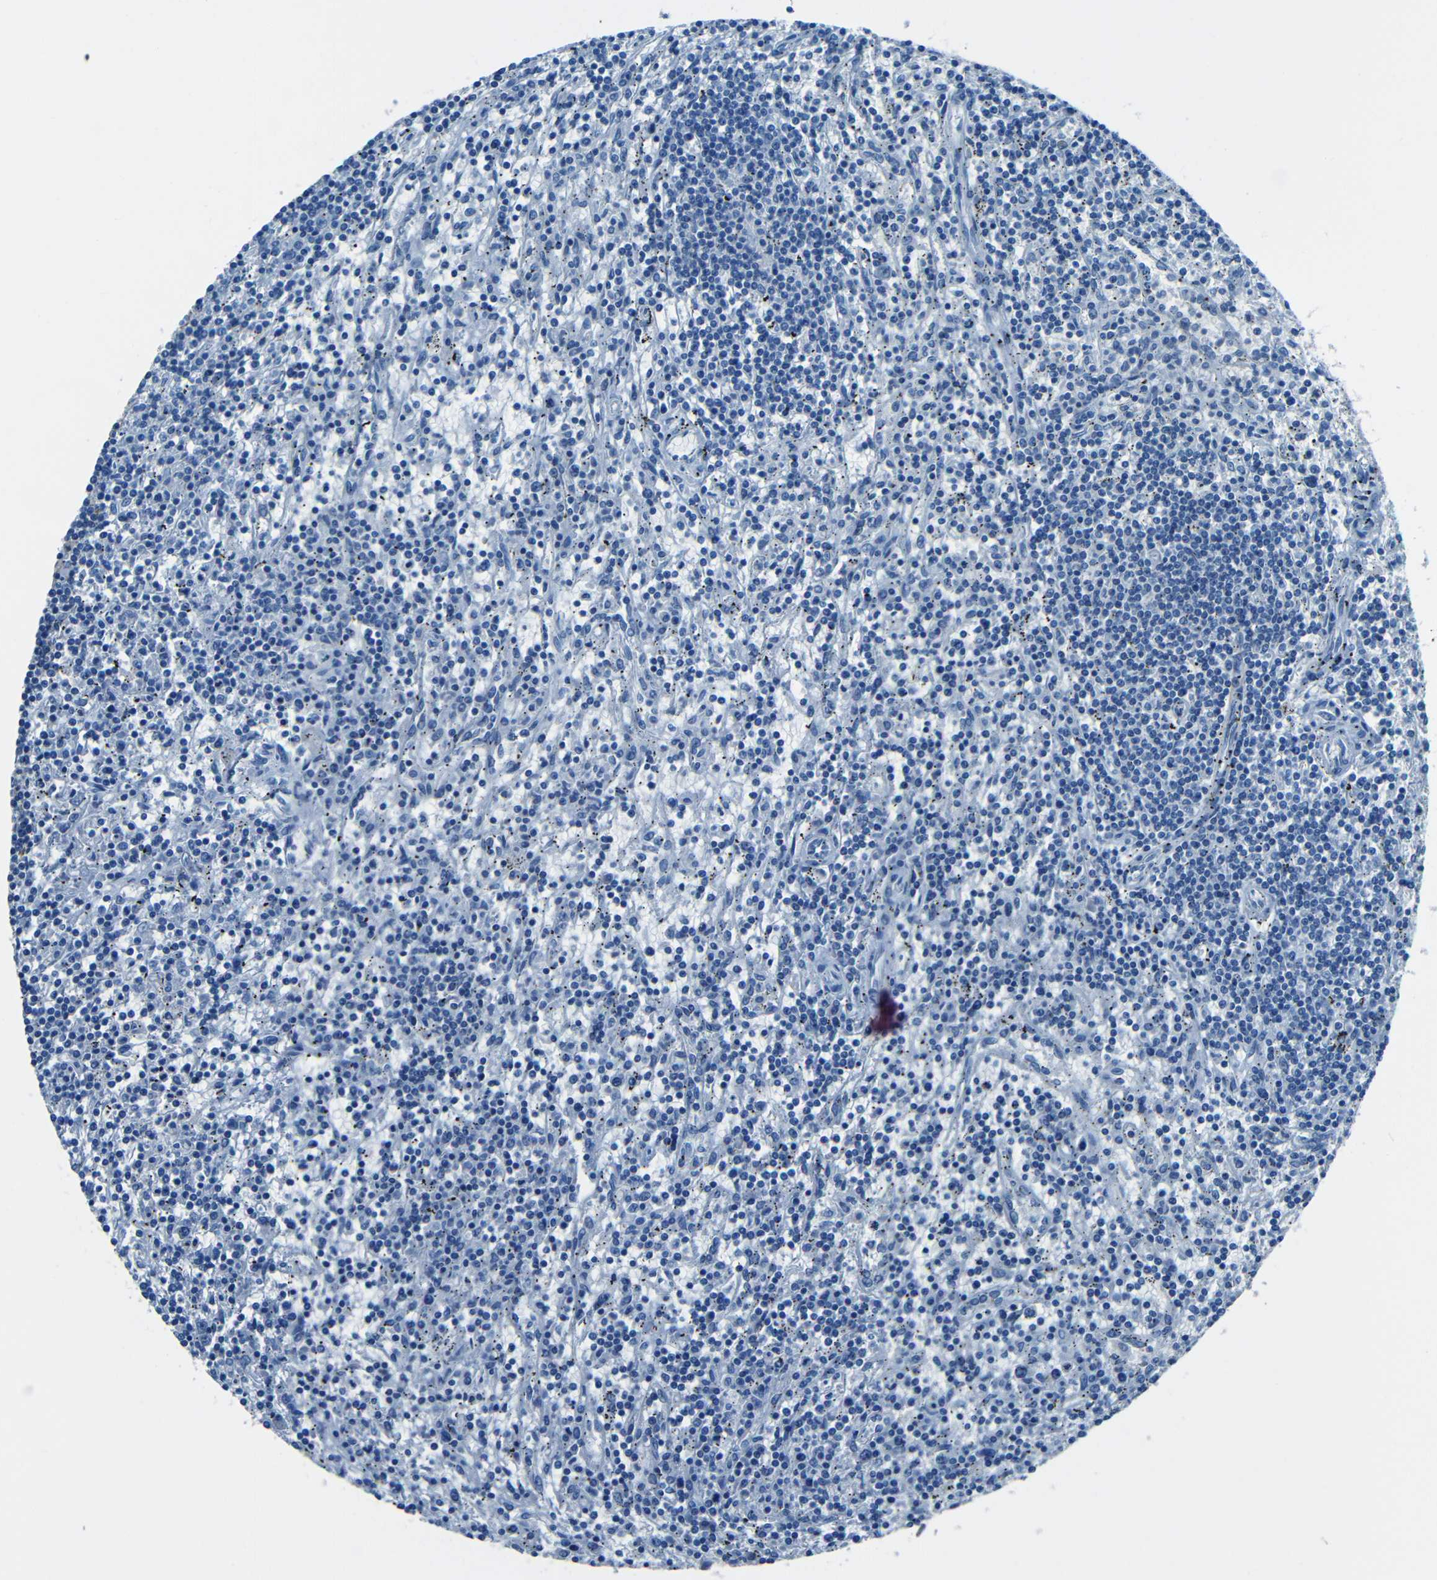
{"staining": {"intensity": "negative", "quantity": "none", "location": "none"}, "tissue": "lymphoma", "cell_type": "Tumor cells", "image_type": "cancer", "snomed": [{"axis": "morphology", "description": "Malignant lymphoma, non-Hodgkin's type, Low grade"}, {"axis": "topography", "description": "Spleen"}], "caption": "A histopathology image of human malignant lymphoma, non-Hodgkin's type (low-grade) is negative for staining in tumor cells.", "gene": "FBN2", "patient": {"sex": "male", "age": 76}}